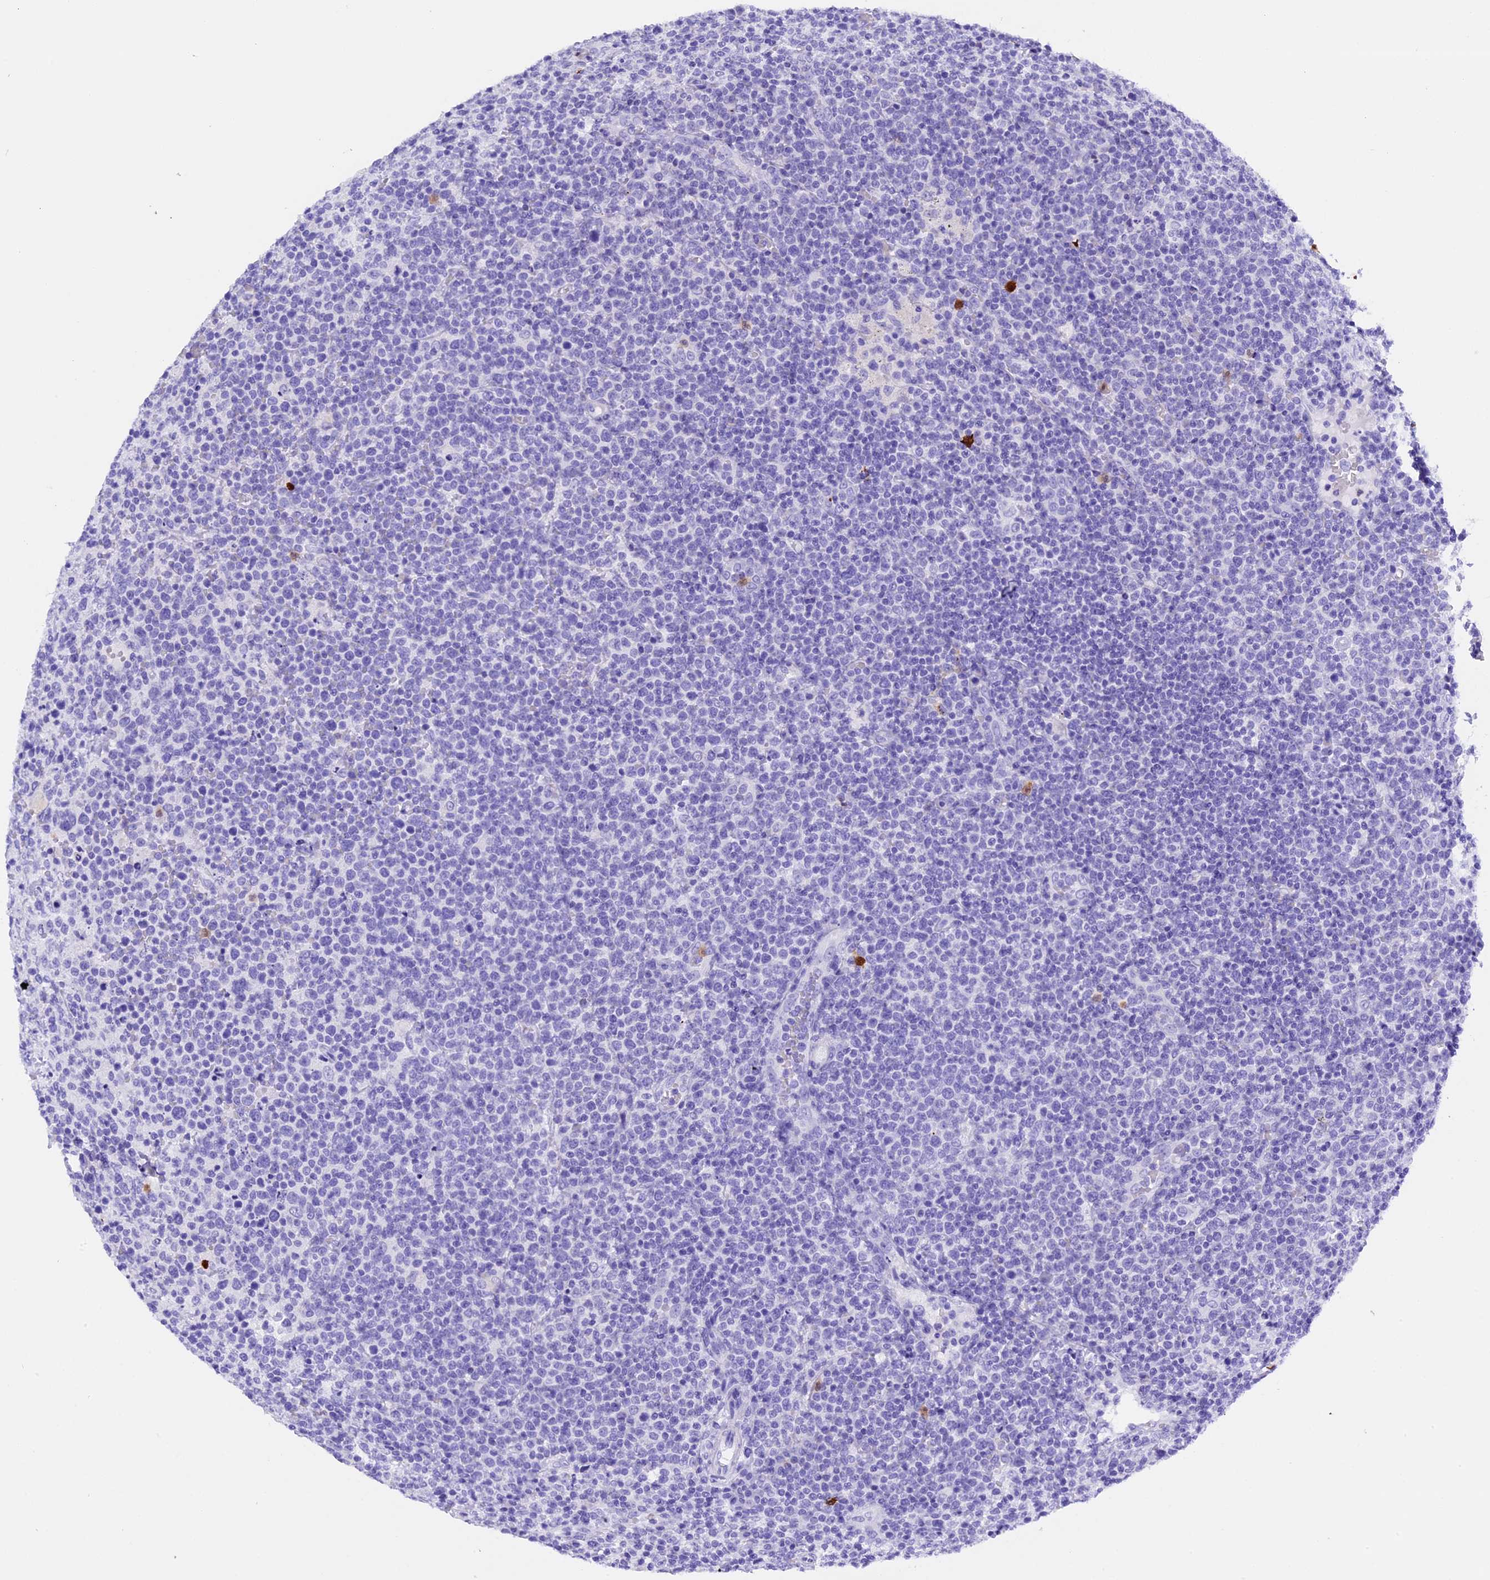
{"staining": {"intensity": "negative", "quantity": "none", "location": "none"}, "tissue": "lymphoma", "cell_type": "Tumor cells", "image_type": "cancer", "snomed": [{"axis": "morphology", "description": "Malignant lymphoma, non-Hodgkin's type, High grade"}, {"axis": "topography", "description": "Lymph node"}], "caption": "Tumor cells show no significant expression in malignant lymphoma, non-Hodgkin's type (high-grade). (DAB immunohistochemistry (IHC), high magnification).", "gene": "CLC", "patient": {"sex": "male", "age": 61}}